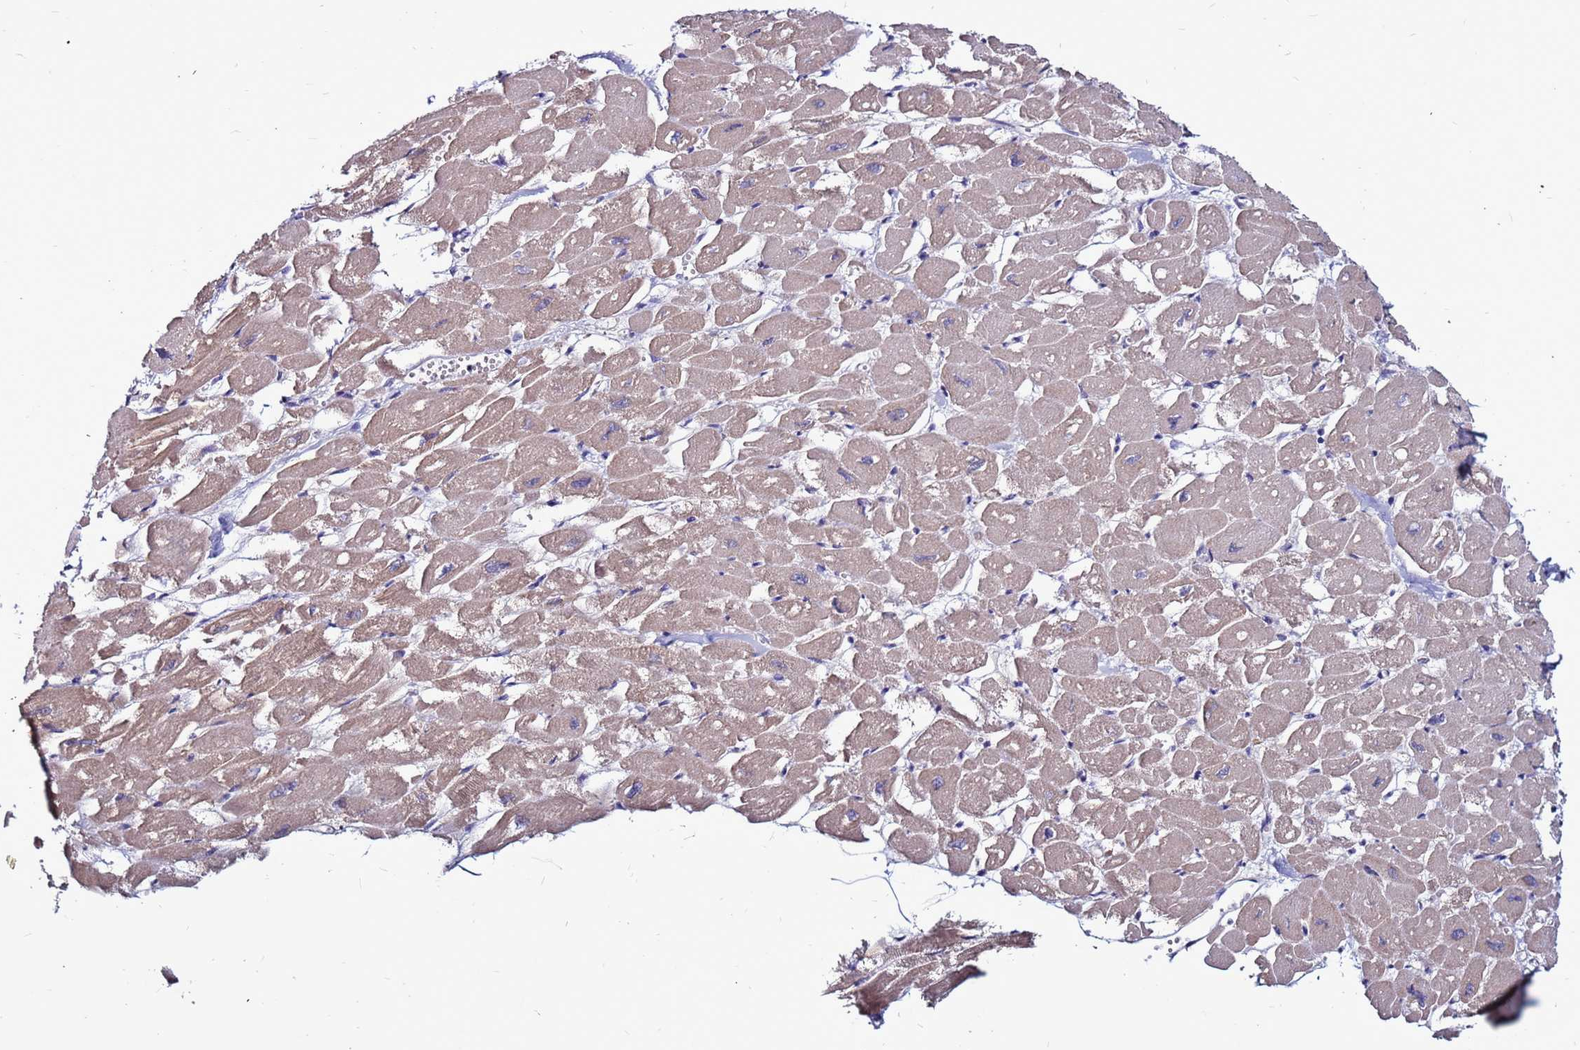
{"staining": {"intensity": "weak", "quantity": "25%-75%", "location": "cytoplasmic/membranous"}, "tissue": "heart muscle", "cell_type": "Cardiomyocytes", "image_type": "normal", "snomed": [{"axis": "morphology", "description": "Normal tissue, NOS"}, {"axis": "topography", "description": "Heart"}], "caption": "Immunohistochemical staining of normal human heart muscle reveals low levels of weak cytoplasmic/membranous expression in approximately 25%-75% of cardiomyocytes. The staining was performed using DAB, with brown indicating positive protein expression. Nuclei are stained blue with hematoxylin.", "gene": "GPN3", "patient": {"sex": "male", "age": 54}}